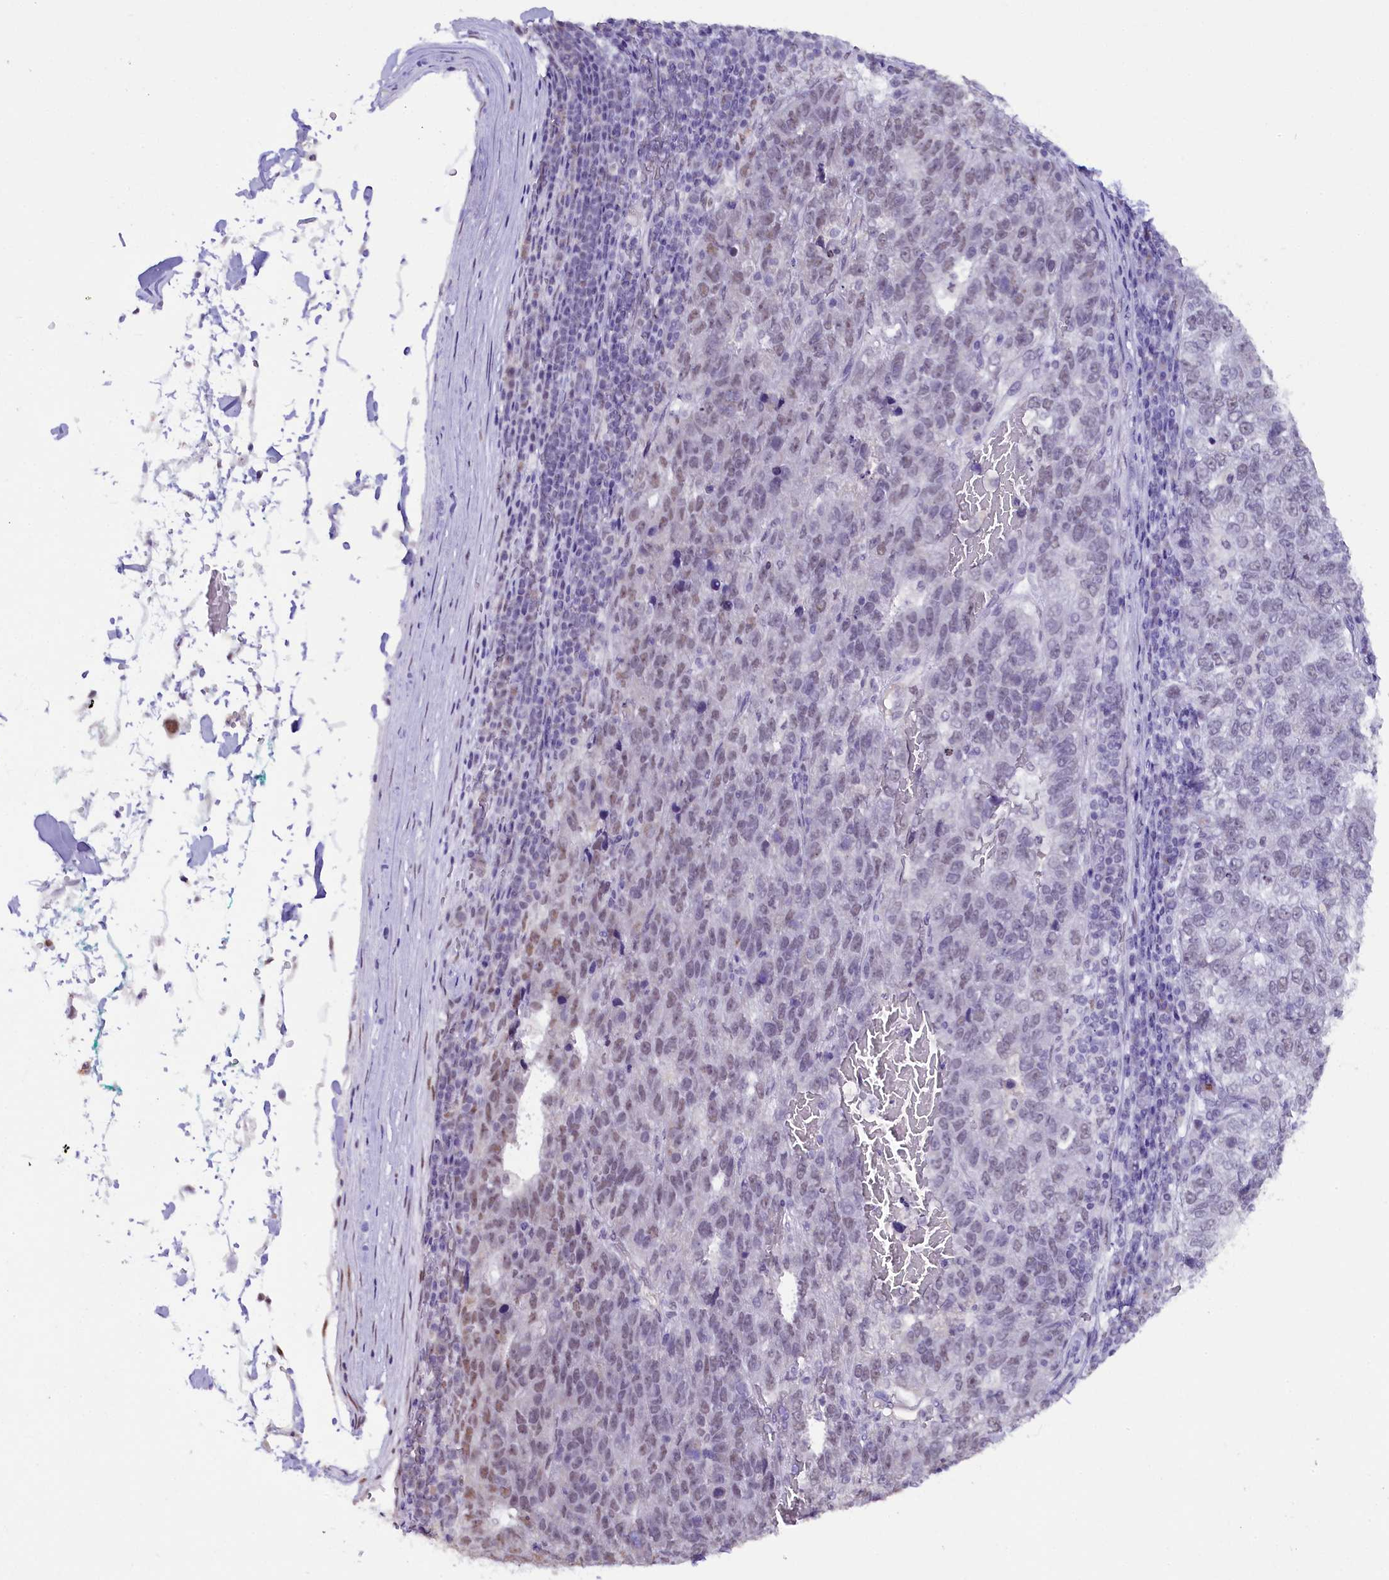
{"staining": {"intensity": "negative", "quantity": "none", "location": "none"}, "tissue": "pancreatic cancer", "cell_type": "Tumor cells", "image_type": "cancer", "snomed": [{"axis": "morphology", "description": "Adenocarcinoma, NOS"}, {"axis": "topography", "description": "Pancreas"}], "caption": "A micrograph of adenocarcinoma (pancreatic) stained for a protein shows no brown staining in tumor cells.", "gene": "NCBP1", "patient": {"sex": "female", "age": 61}}